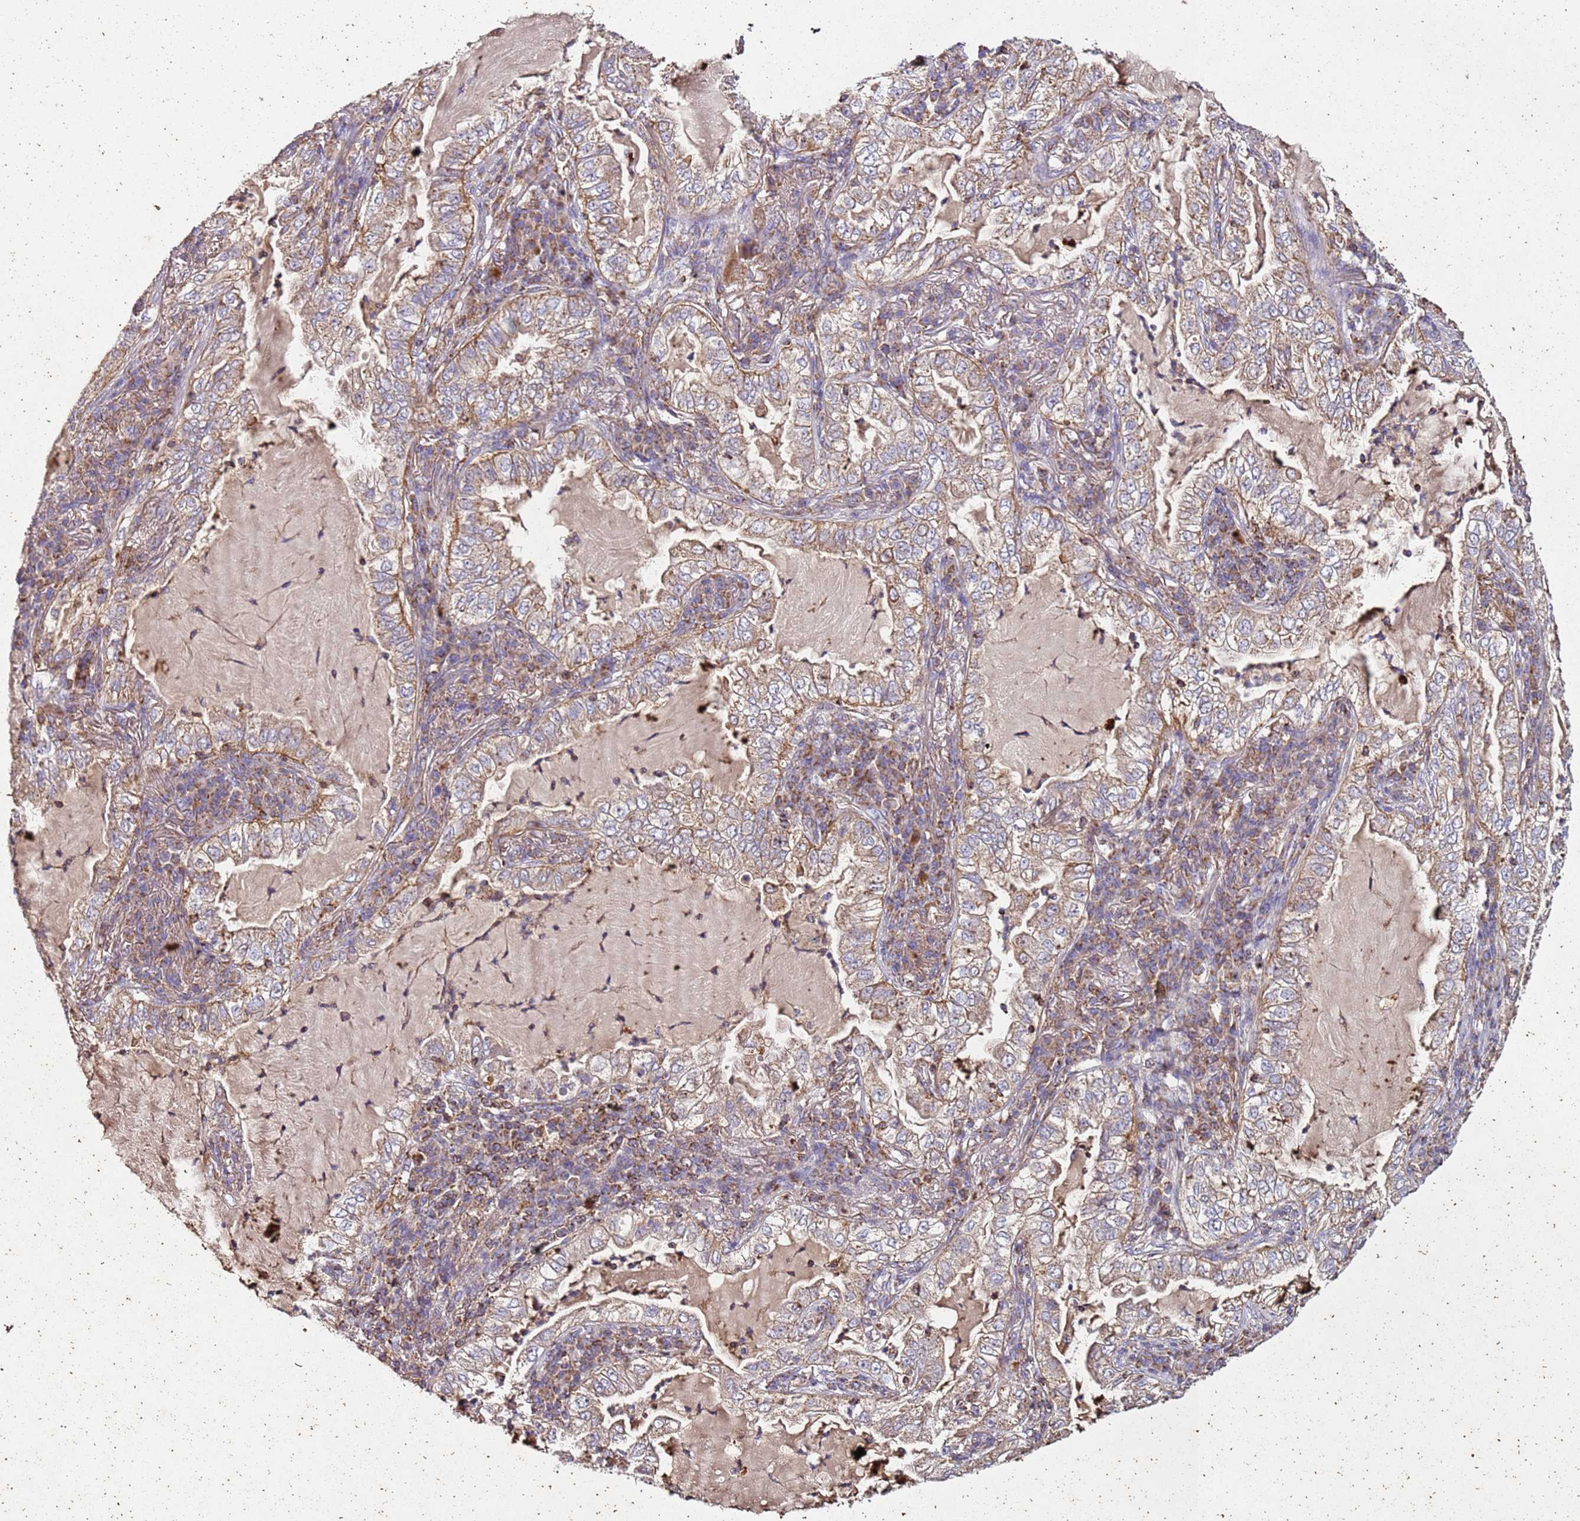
{"staining": {"intensity": "weak", "quantity": "<25%", "location": "cytoplasmic/membranous"}, "tissue": "lung cancer", "cell_type": "Tumor cells", "image_type": "cancer", "snomed": [{"axis": "morphology", "description": "Adenocarcinoma, NOS"}, {"axis": "topography", "description": "Lung"}], "caption": "Protein analysis of lung cancer (adenocarcinoma) reveals no significant positivity in tumor cells.", "gene": "RMND5A", "patient": {"sex": "female", "age": 73}}